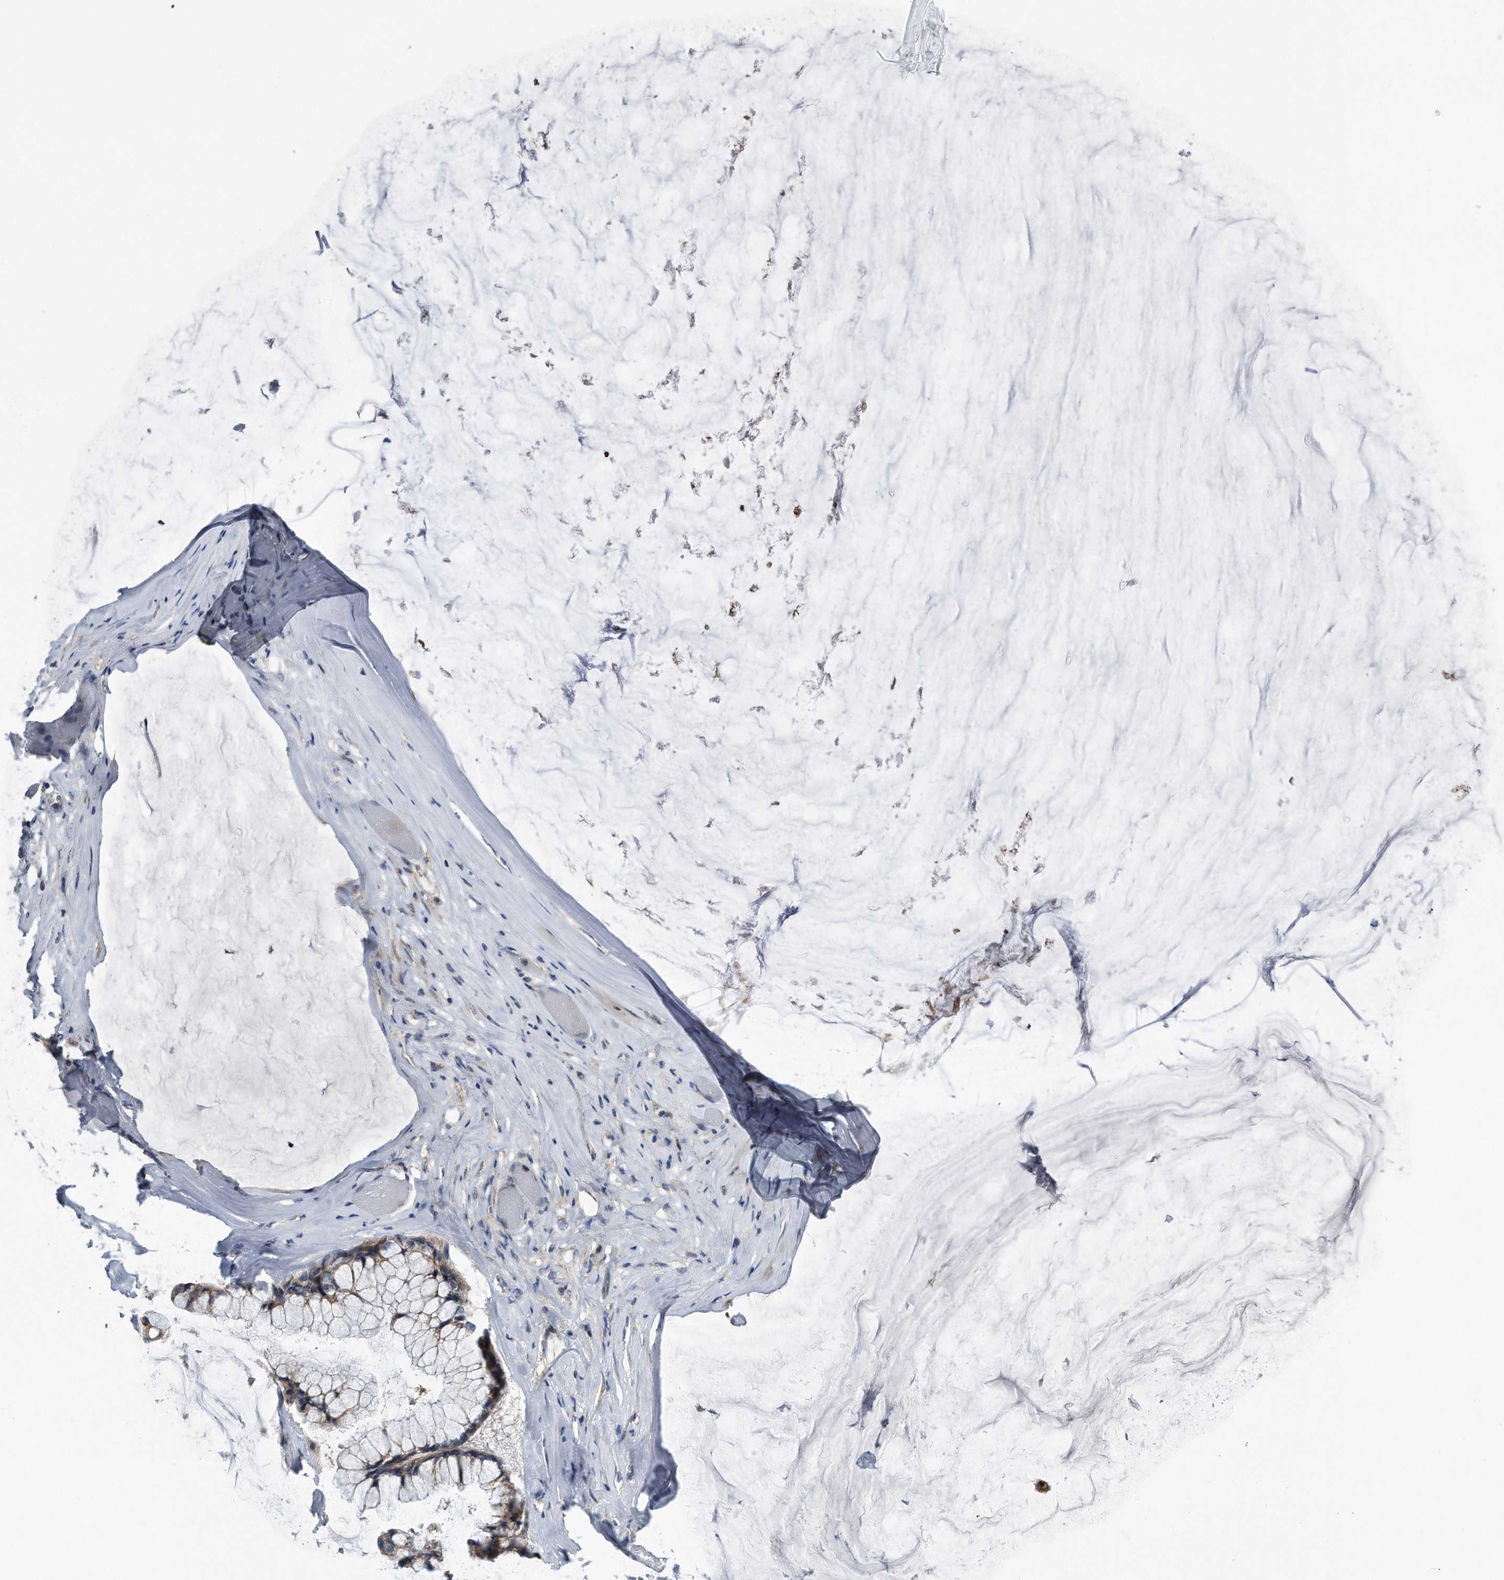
{"staining": {"intensity": "weak", "quantity": ">75%", "location": "cytoplasmic/membranous"}, "tissue": "ovarian cancer", "cell_type": "Tumor cells", "image_type": "cancer", "snomed": [{"axis": "morphology", "description": "Cystadenocarcinoma, mucinous, NOS"}, {"axis": "topography", "description": "Ovary"}], "caption": "Immunohistochemistry histopathology image of human ovarian cancer stained for a protein (brown), which displays low levels of weak cytoplasmic/membranous expression in approximately >75% of tumor cells.", "gene": "LYRM4", "patient": {"sex": "female", "age": 39}}